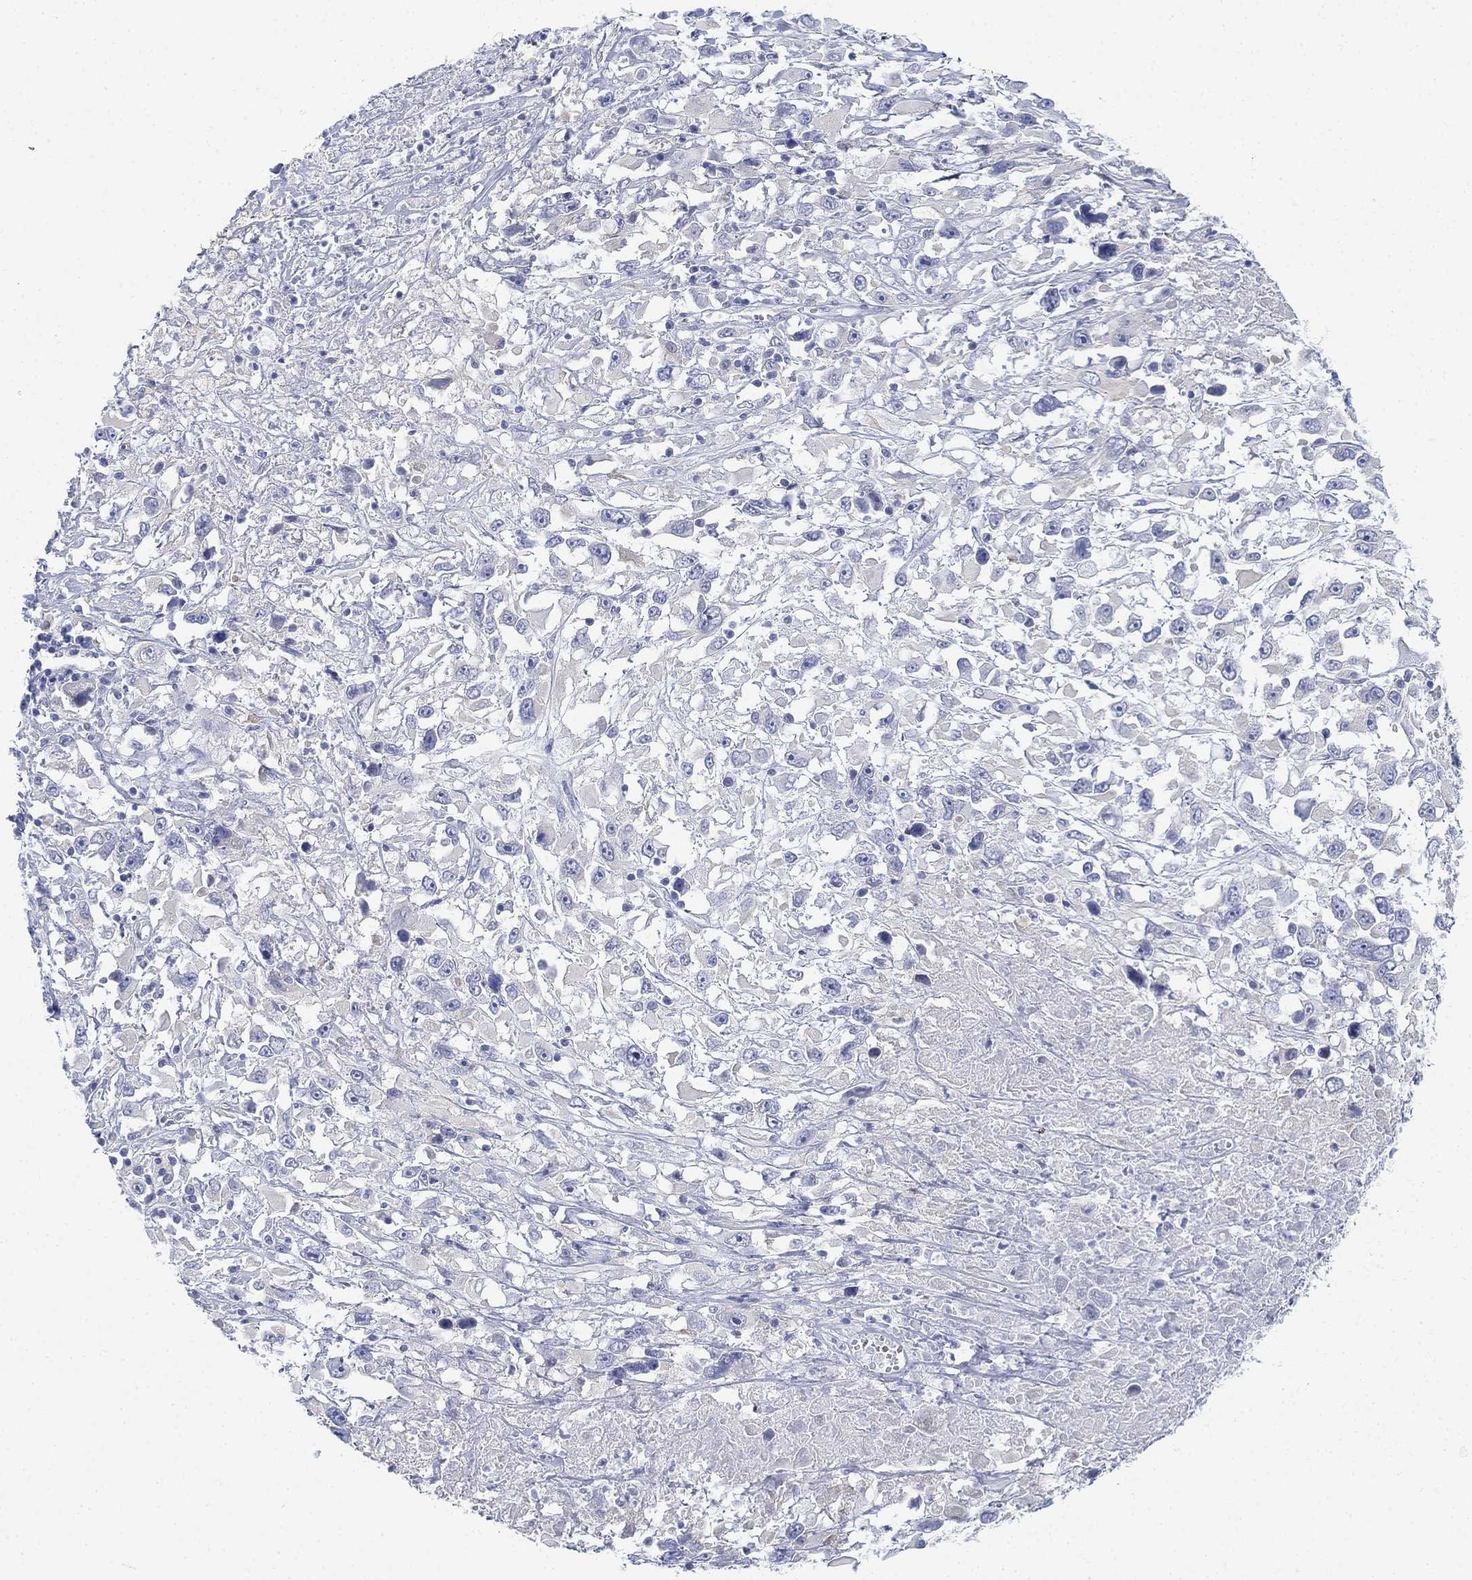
{"staining": {"intensity": "negative", "quantity": "none", "location": "none"}, "tissue": "melanoma", "cell_type": "Tumor cells", "image_type": "cancer", "snomed": [{"axis": "morphology", "description": "Malignant melanoma, Metastatic site"}, {"axis": "topography", "description": "Soft tissue"}], "caption": "DAB (3,3'-diaminobenzidine) immunohistochemical staining of malignant melanoma (metastatic site) shows no significant positivity in tumor cells.", "gene": "GCNA", "patient": {"sex": "male", "age": 50}}